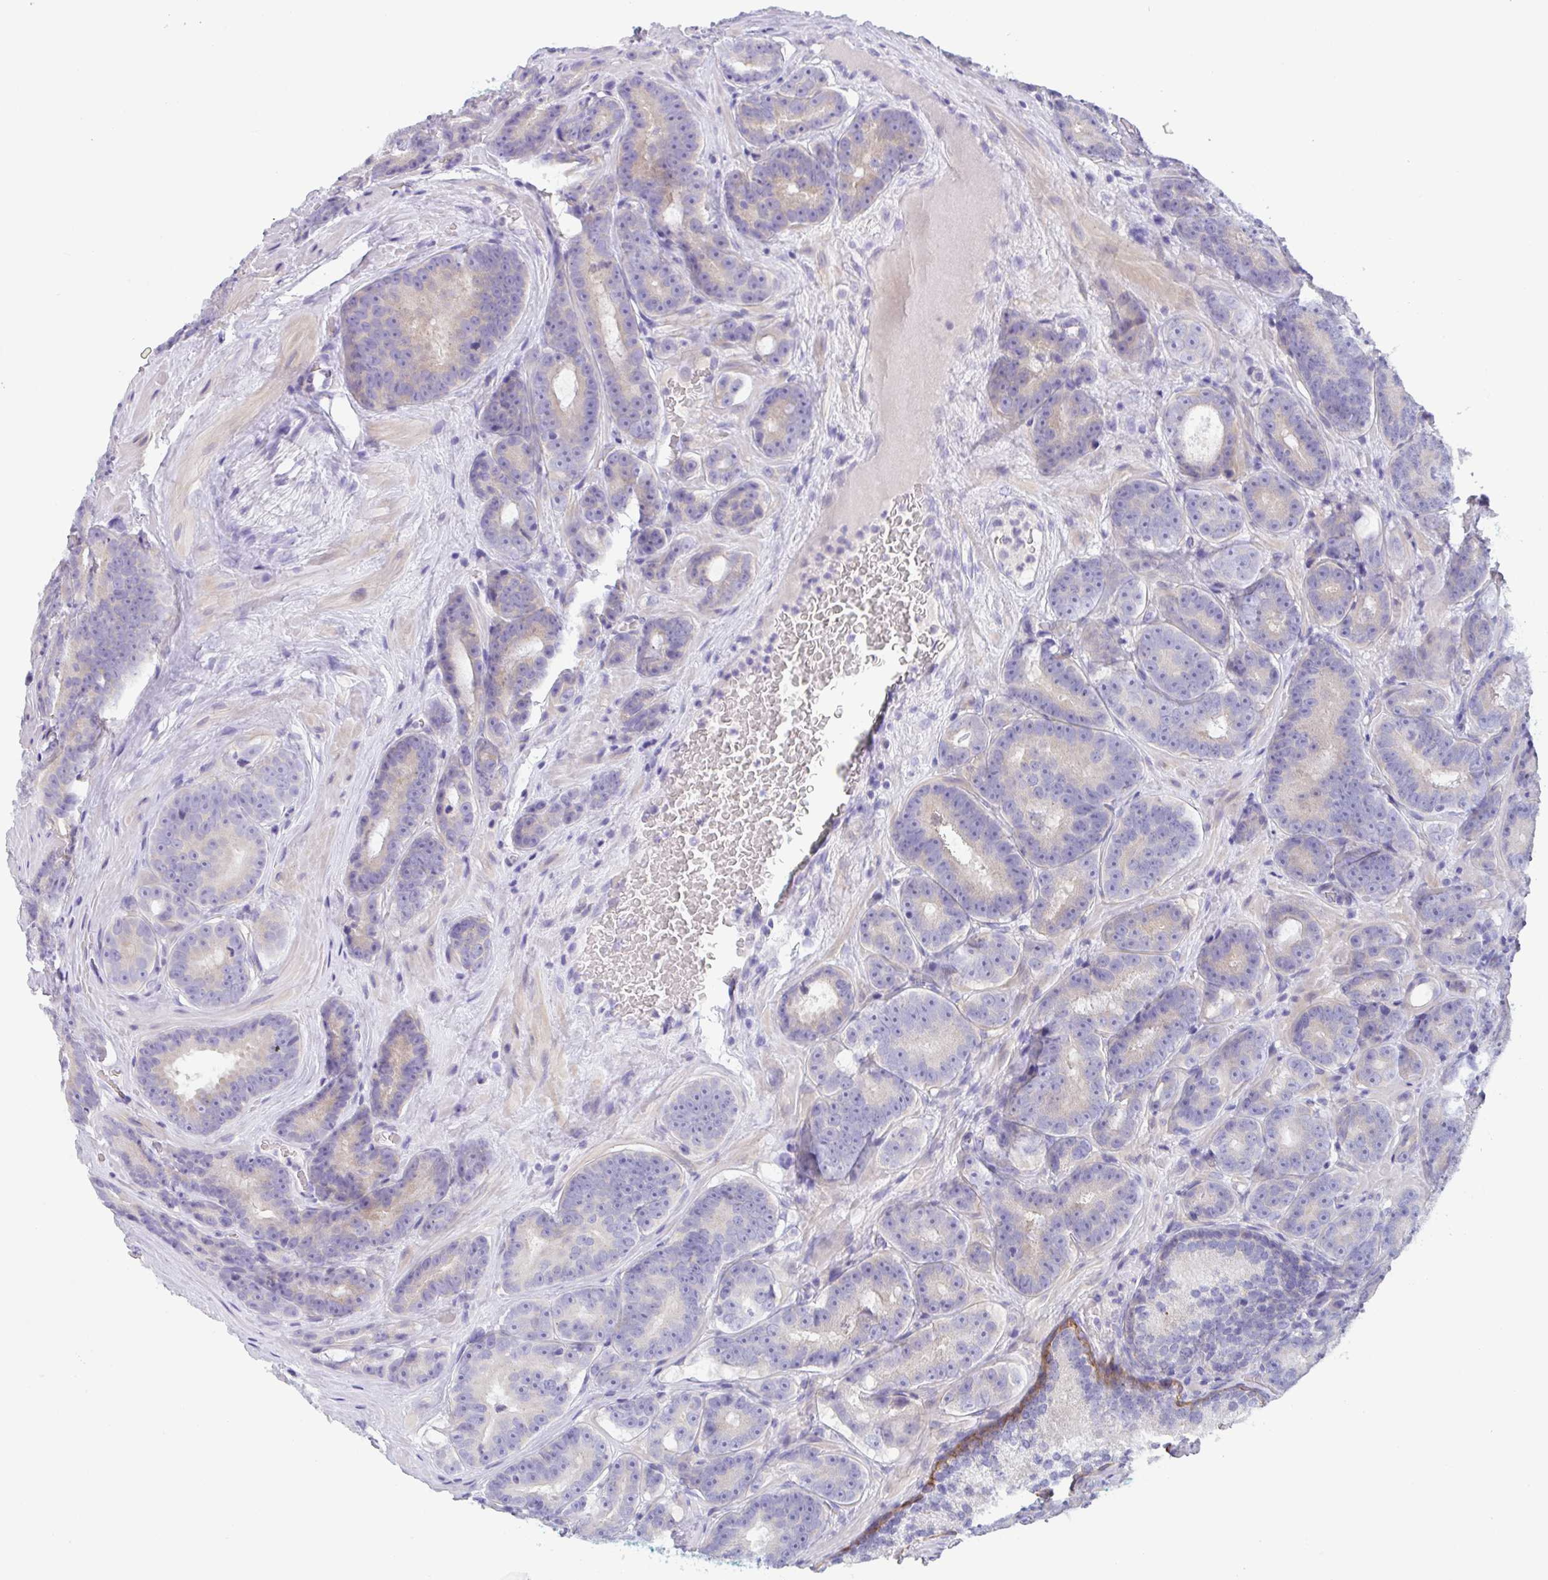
{"staining": {"intensity": "negative", "quantity": "none", "location": "none"}, "tissue": "prostate cancer", "cell_type": "Tumor cells", "image_type": "cancer", "snomed": [{"axis": "morphology", "description": "Adenocarcinoma, Low grade"}, {"axis": "topography", "description": "Prostate"}], "caption": "Tumor cells show no significant protein staining in low-grade adenocarcinoma (prostate). (DAB (3,3'-diaminobenzidine) immunohistochemistry with hematoxylin counter stain).", "gene": "TRAF4", "patient": {"sex": "male", "age": 62}}